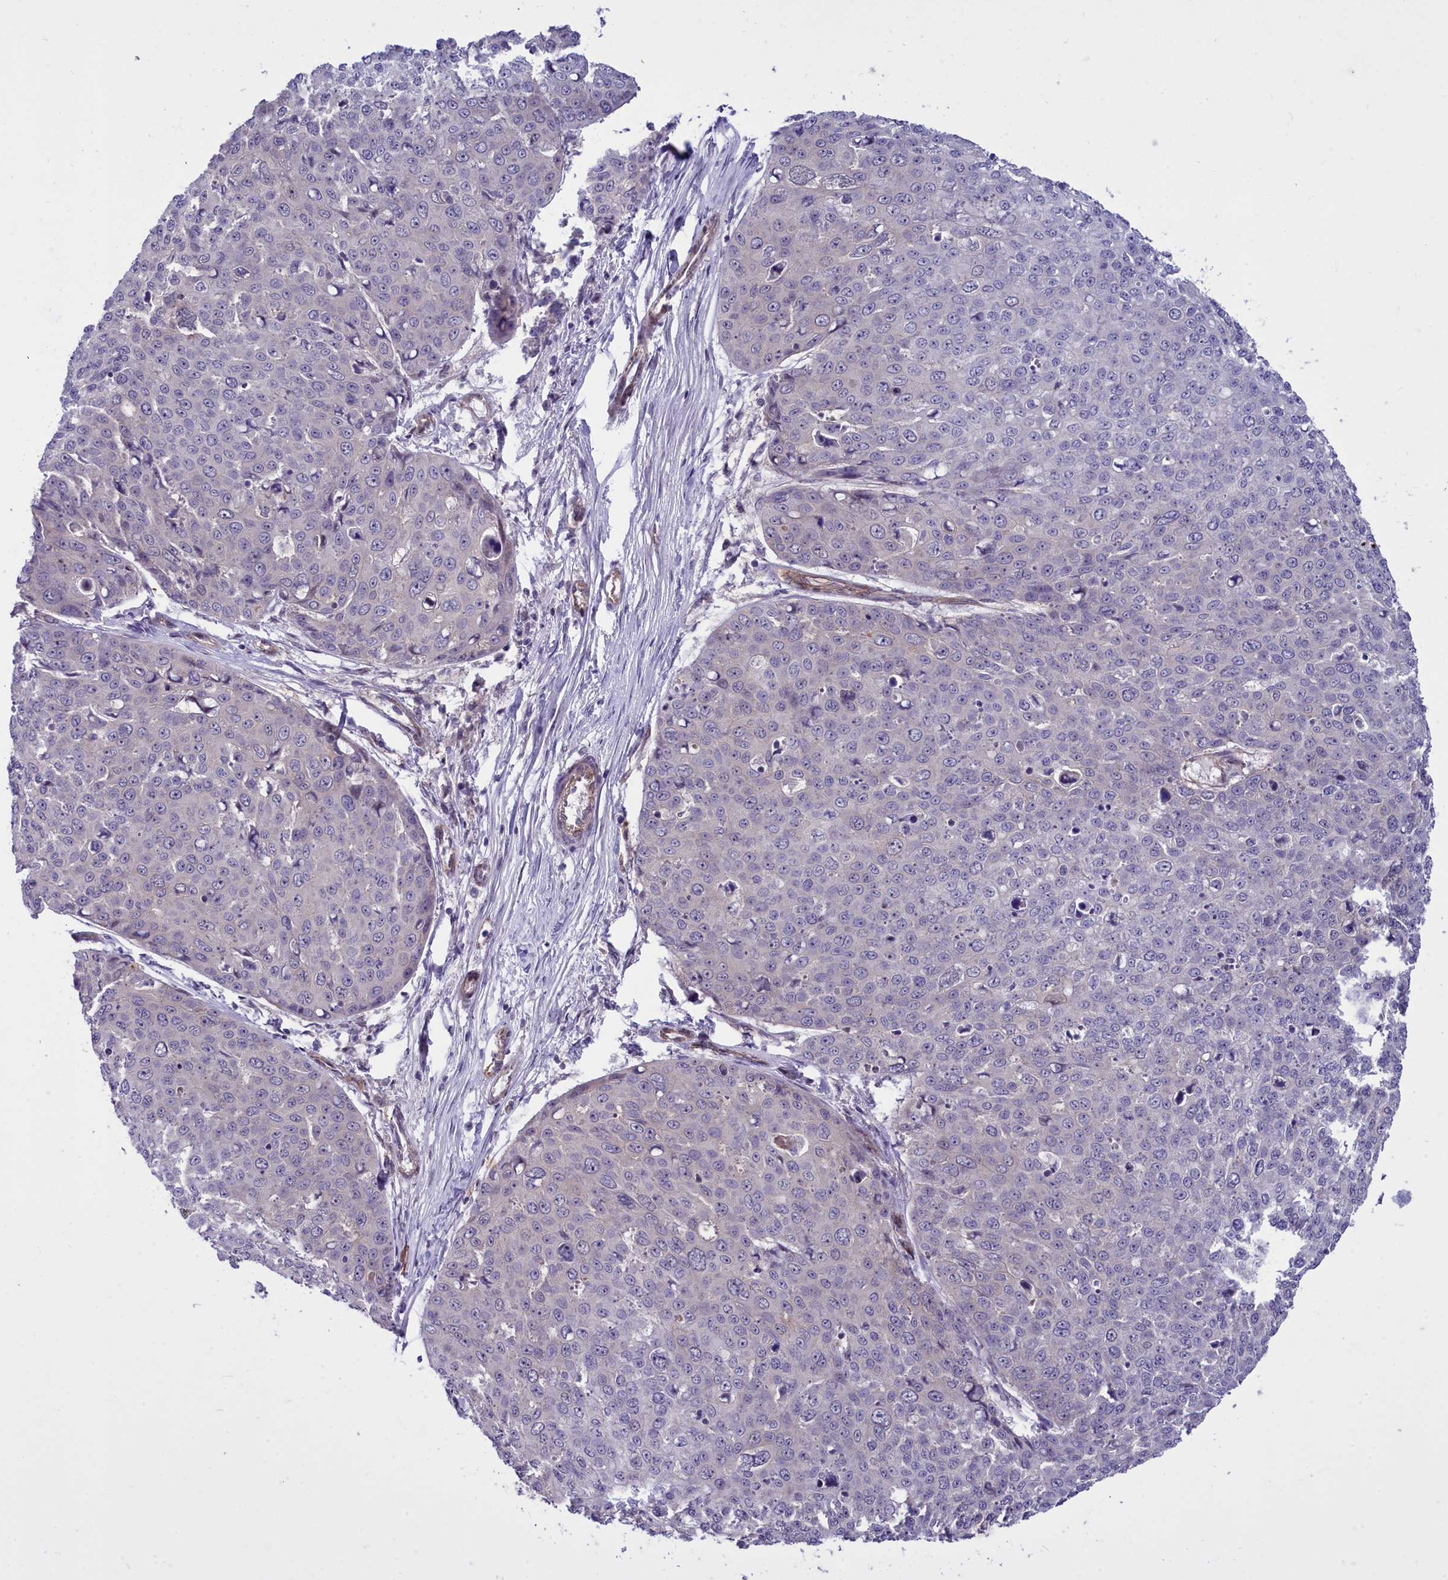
{"staining": {"intensity": "negative", "quantity": "none", "location": "none"}, "tissue": "skin cancer", "cell_type": "Tumor cells", "image_type": "cancer", "snomed": [{"axis": "morphology", "description": "Squamous cell carcinoma, NOS"}, {"axis": "topography", "description": "Skin"}], "caption": "Tumor cells are negative for brown protein staining in squamous cell carcinoma (skin).", "gene": "BCAR1", "patient": {"sex": "male", "age": 71}}